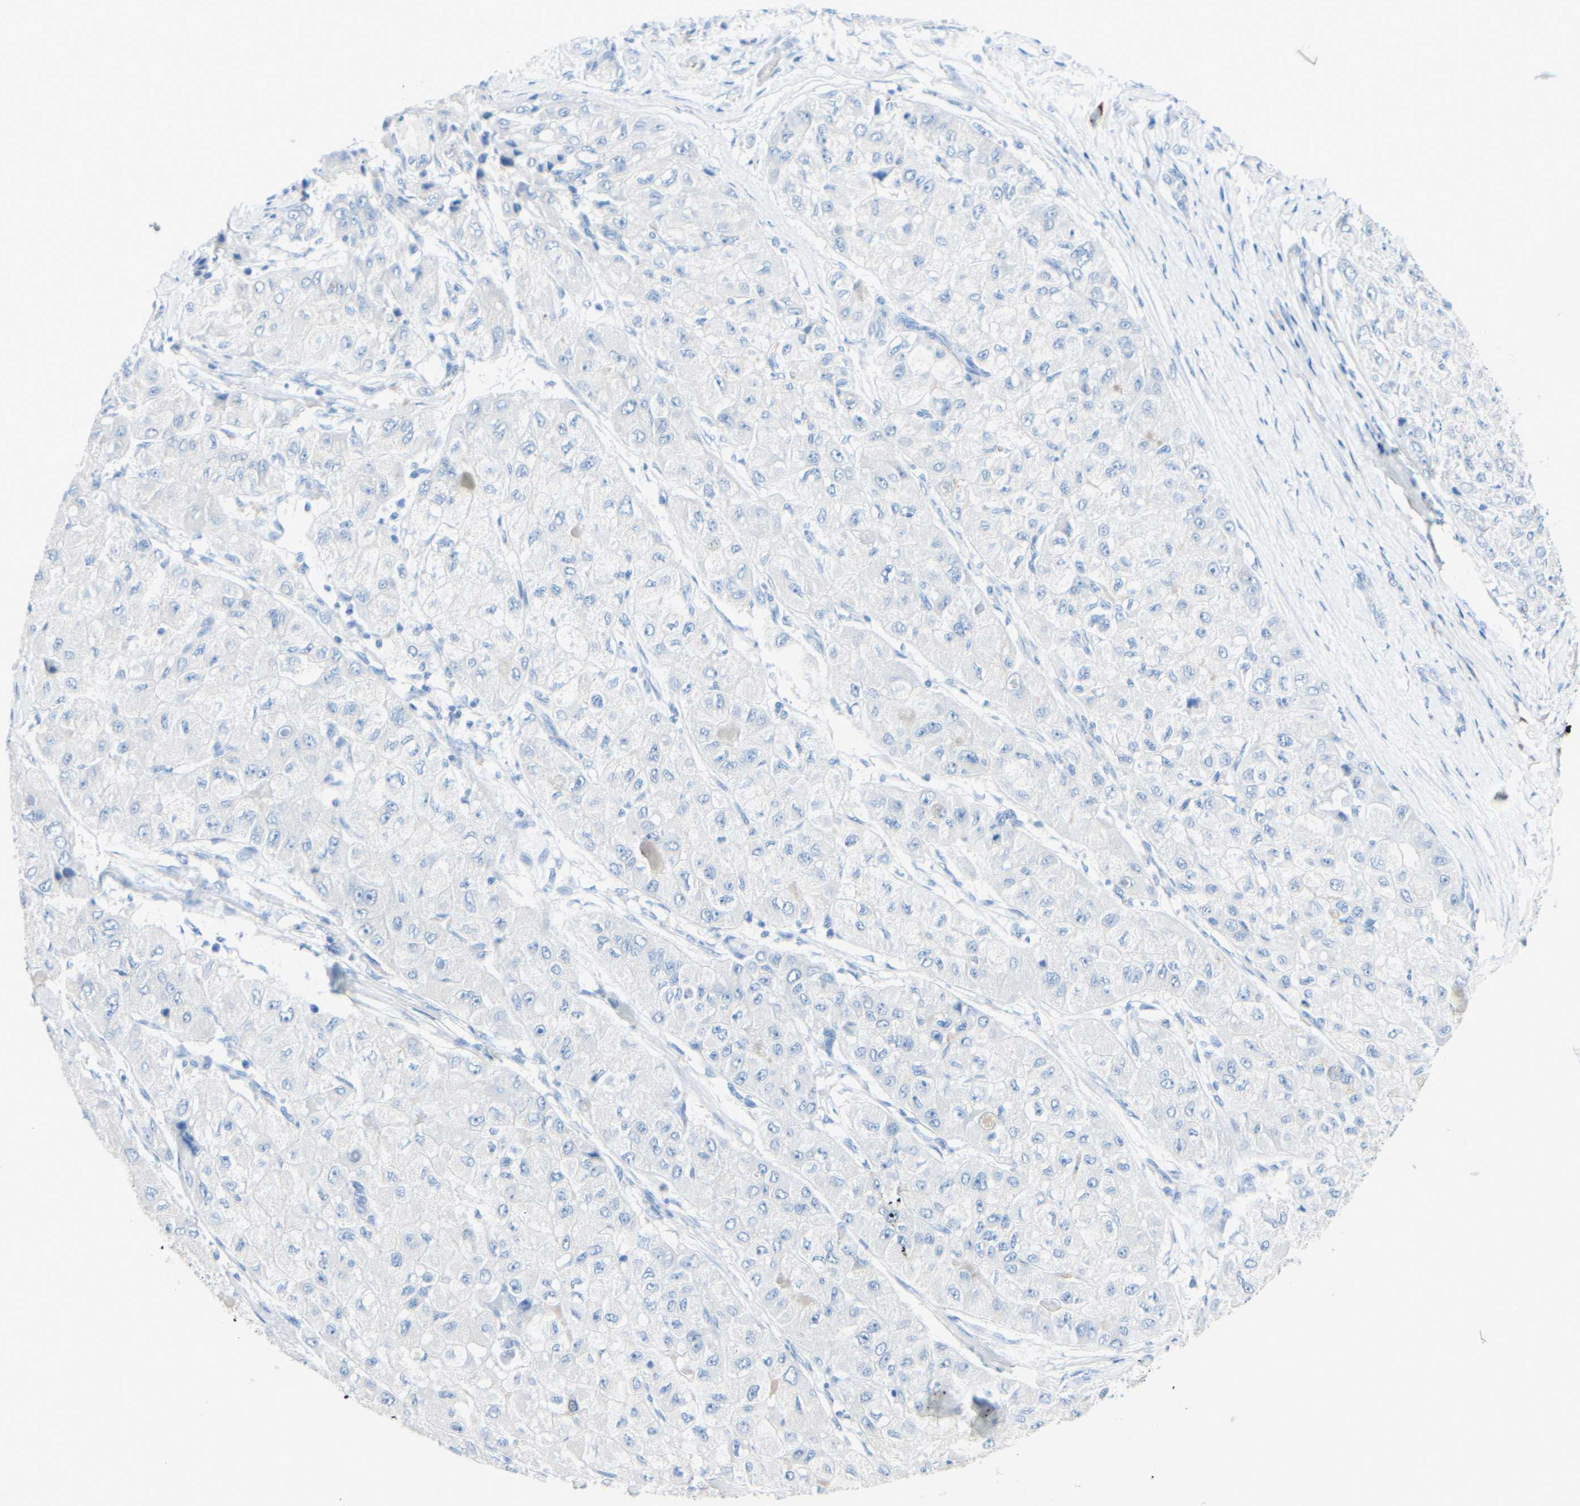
{"staining": {"intensity": "negative", "quantity": "none", "location": "none"}, "tissue": "liver cancer", "cell_type": "Tumor cells", "image_type": "cancer", "snomed": [{"axis": "morphology", "description": "Carcinoma, Hepatocellular, NOS"}, {"axis": "topography", "description": "Liver"}], "caption": "The photomicrograph exhibits no staining of tumor cells in liver cancer.", "gene": "IL6ST", "patient": {"sex": "male", "age": 80}}